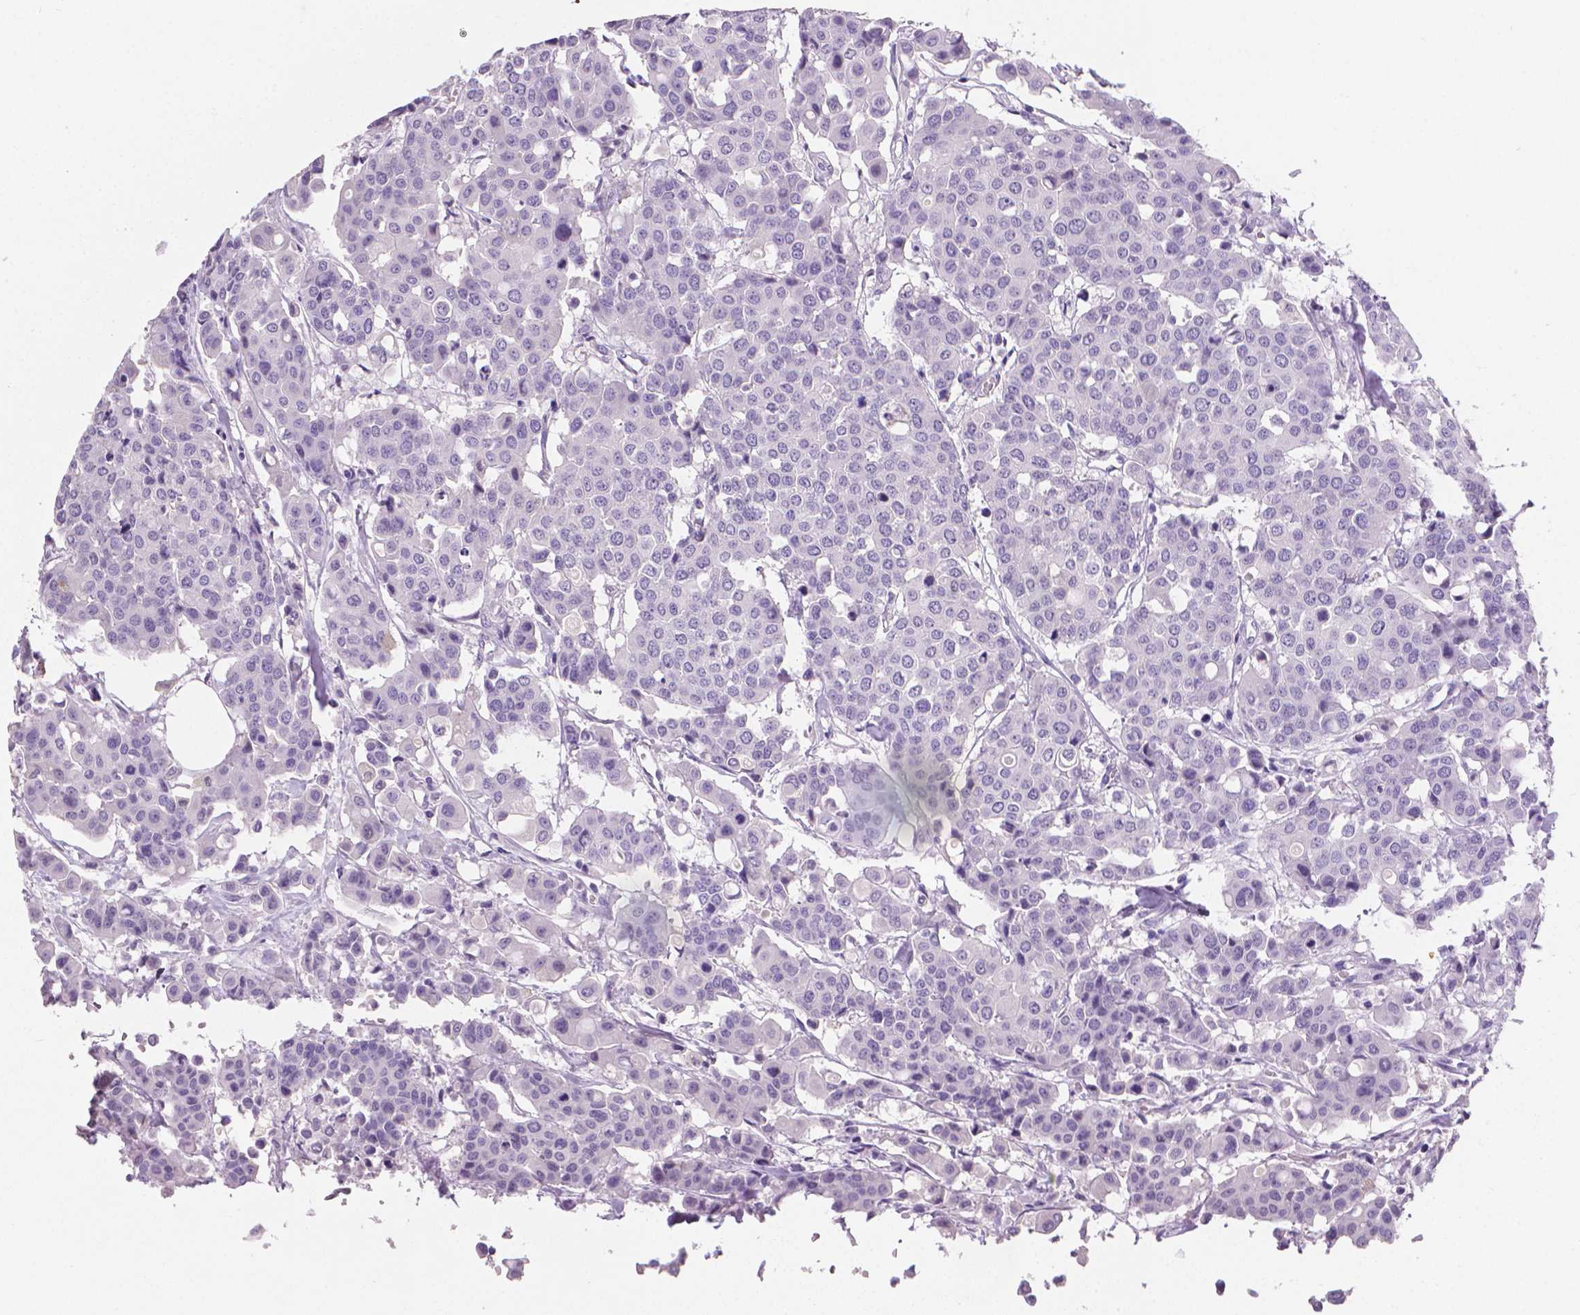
{"staining": {"intensity": "negative", "quantity": "none", "location": "none"}, "tissue": "carcinoid", "cell_type": "Tumor cells", "image_type": "cancer", "snomed": [{"axis": "morphology", "description": "Carcinoid, malignant, NOS"}, {"axis": "topography", "description": "Colon"}], "caption": "IHC micrograph of neoplastic tissue: carcinoid (malignant) stained with DAB demonstrates no significant protein staining in tumor cells. (Stains: DAB IHC with hematoxylin counter stain, Microscopy: brightfield microscopy at high magnification).", "gene": "XPNPEP2", "patient": {"sex": "male", "age": 81}}